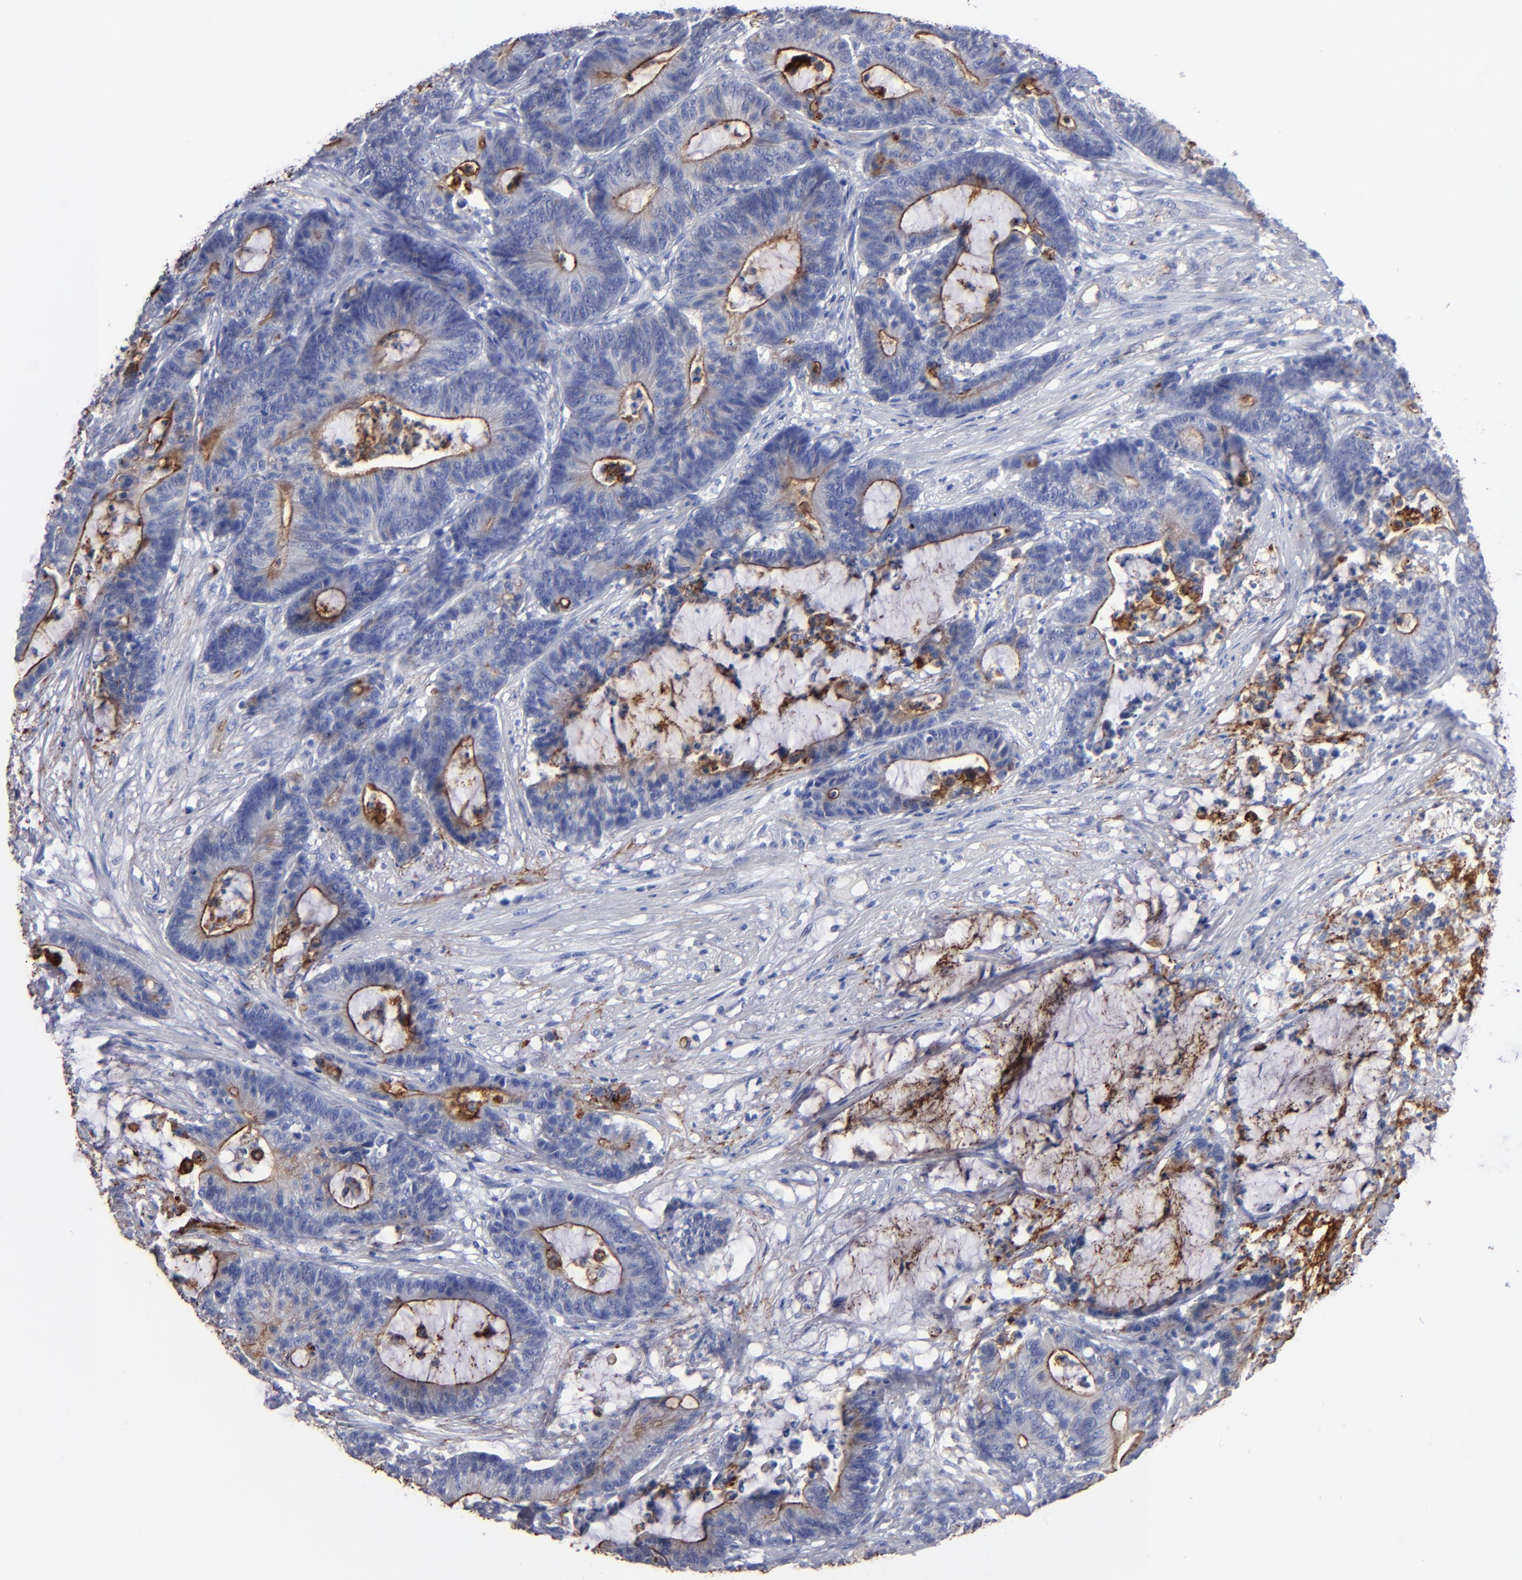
{"staining": {"intensity": "moderate", "quantity": "<25%", "location": "cytoplasmic/membranous"}, "tissue": "colorectal cancer", "cell_type": "Tumor cells", "image_type": "cancer", "snomed": [{"axis": "morphology", "description": "Adenocarcinoma, NOS"}, {"axis": "topography", "description": "Colon"}], "caption": "DAB (3,3'-diaminobenzidine) immunohistochemical staining of human colorectal cancer demonstrates moderate cytoplasmic/membranous protein staining in approximately <25% of tumor cells.", "gene": "TM4SF1", "patient": {"sex": "female", "age": 84}}